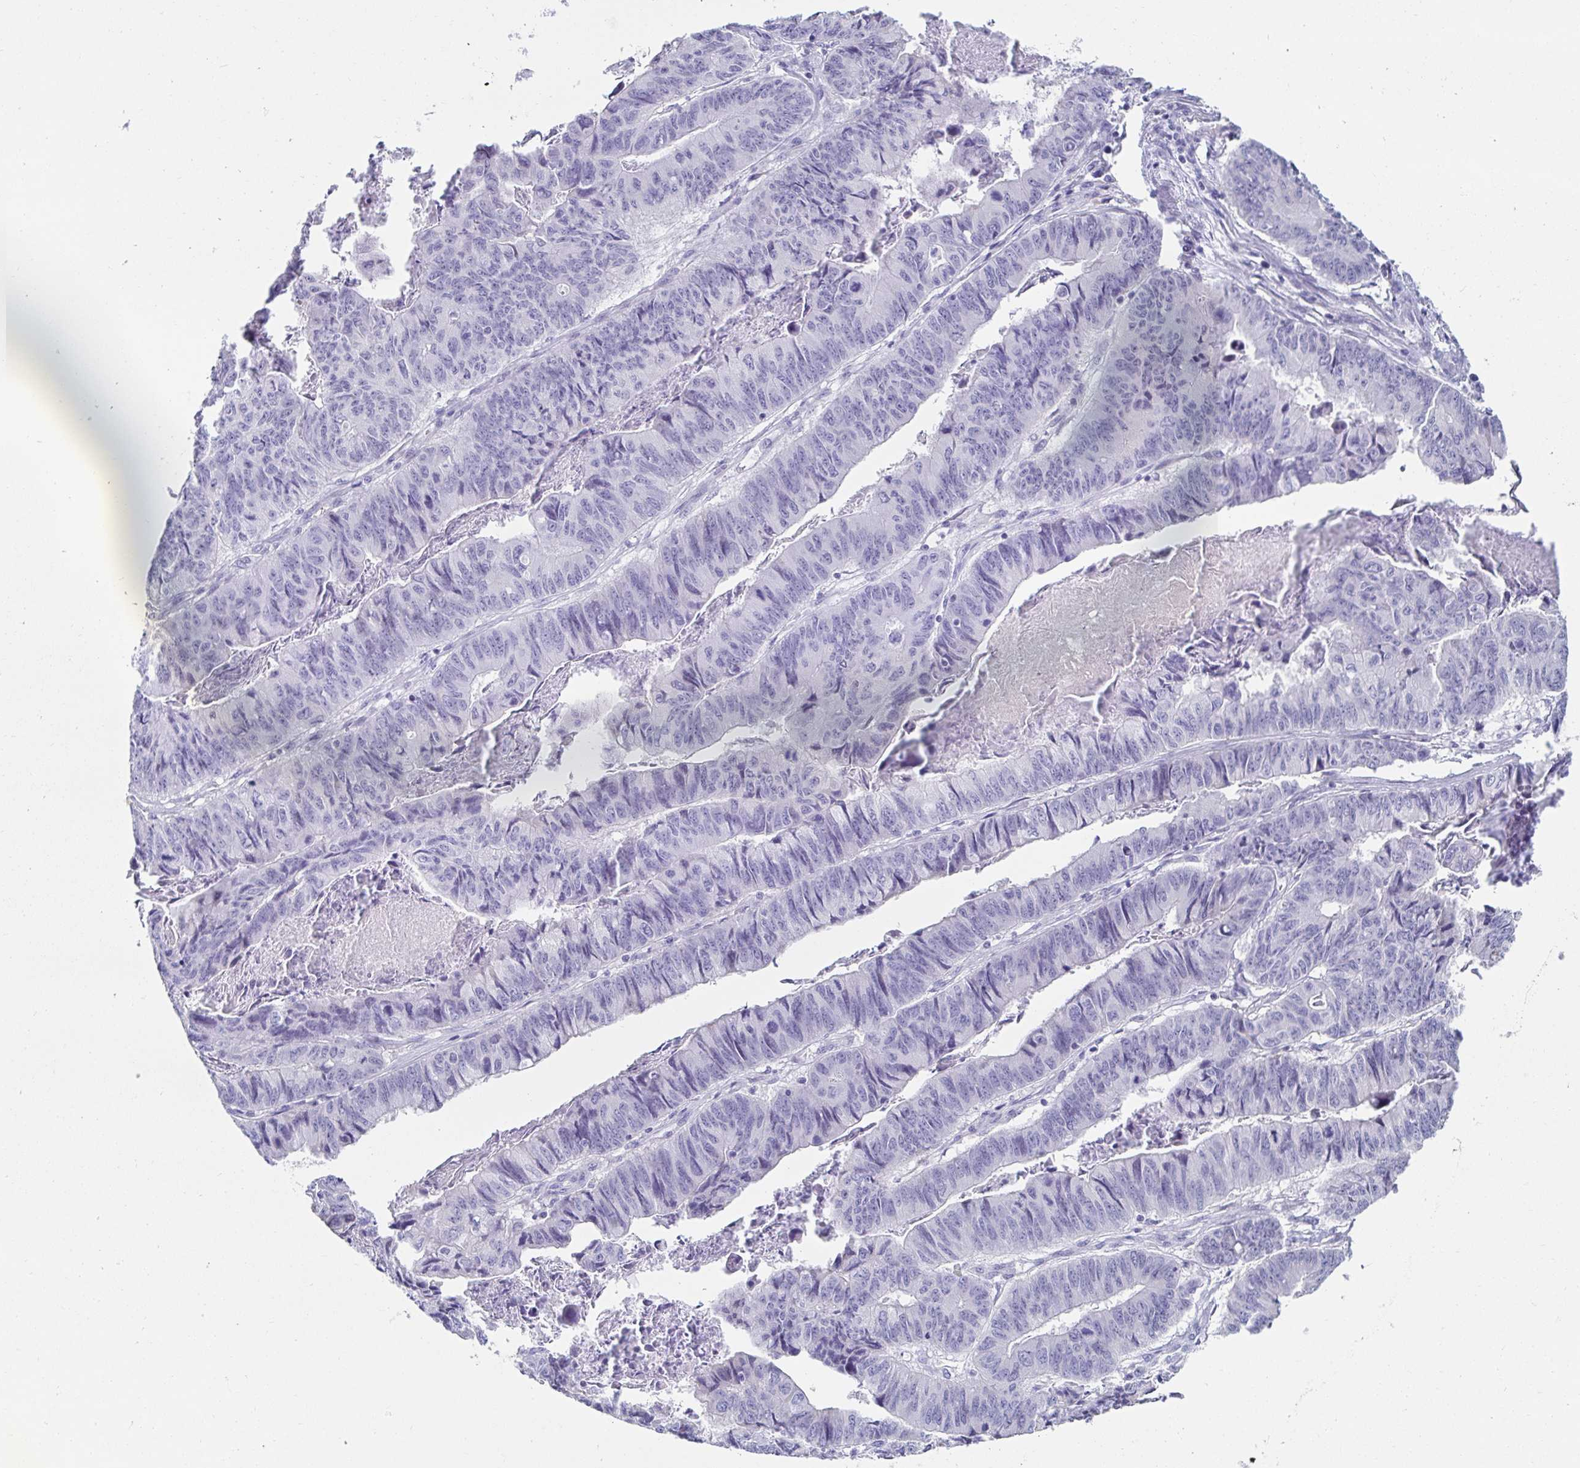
{"staining": {"intensity": "negative", "quantity": "none", "location": "none"}, "tissue": "stomach cancer", "cell_type": "Tumor cells", "image_type": "cancer", "snomed": [{"axis": "morphology", "description": "Adenocarcinoma, NOS"}, {"axis": "topography", "description": "Stomach, lower"}], "caption": "Tumor cells show no significant protein expression in stomach cancer.", "gene": "C4orf17", "patient": {"sex": "male", "age": 77}}